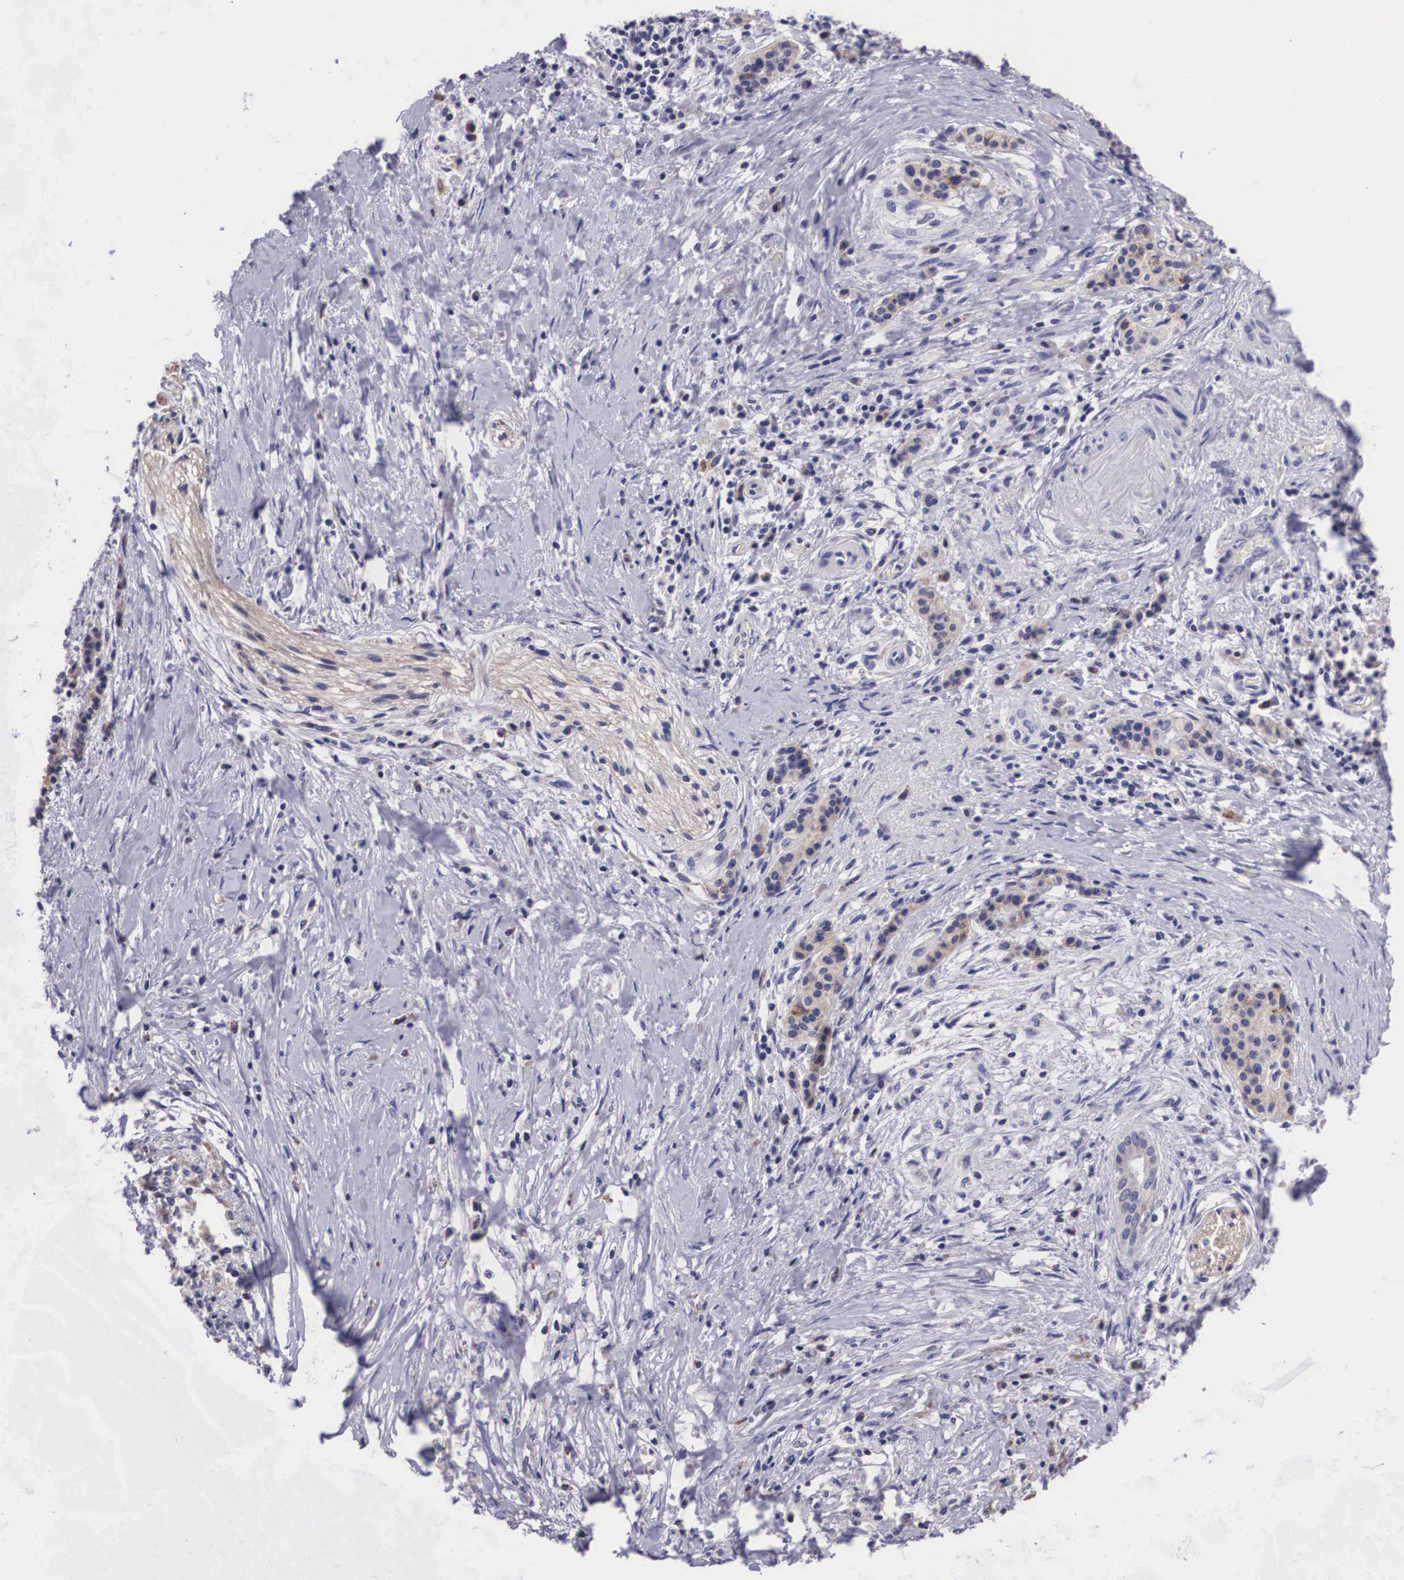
{"staining": {"intensity": "weak", "quantity": "<25%", "location": "cytoplasmic/membranous"}, "tissue": "pancreatic cancer", "cell_type": "Tumor cells", "image_type": "cancer", "snomed": [{"axis": "morphology", "description": "Adenocarcinoma, NOS"}, {"axis": "topography", "description": "Pancreas"}], "caption": "DAB (3,3'-diaminobenzidine) immunohistochemical staining of pancreatic cancer demonstrates no significant positivity in tumor cells.", "gene": "ARG2", "patient": {"sex": "female", "age": 64}}